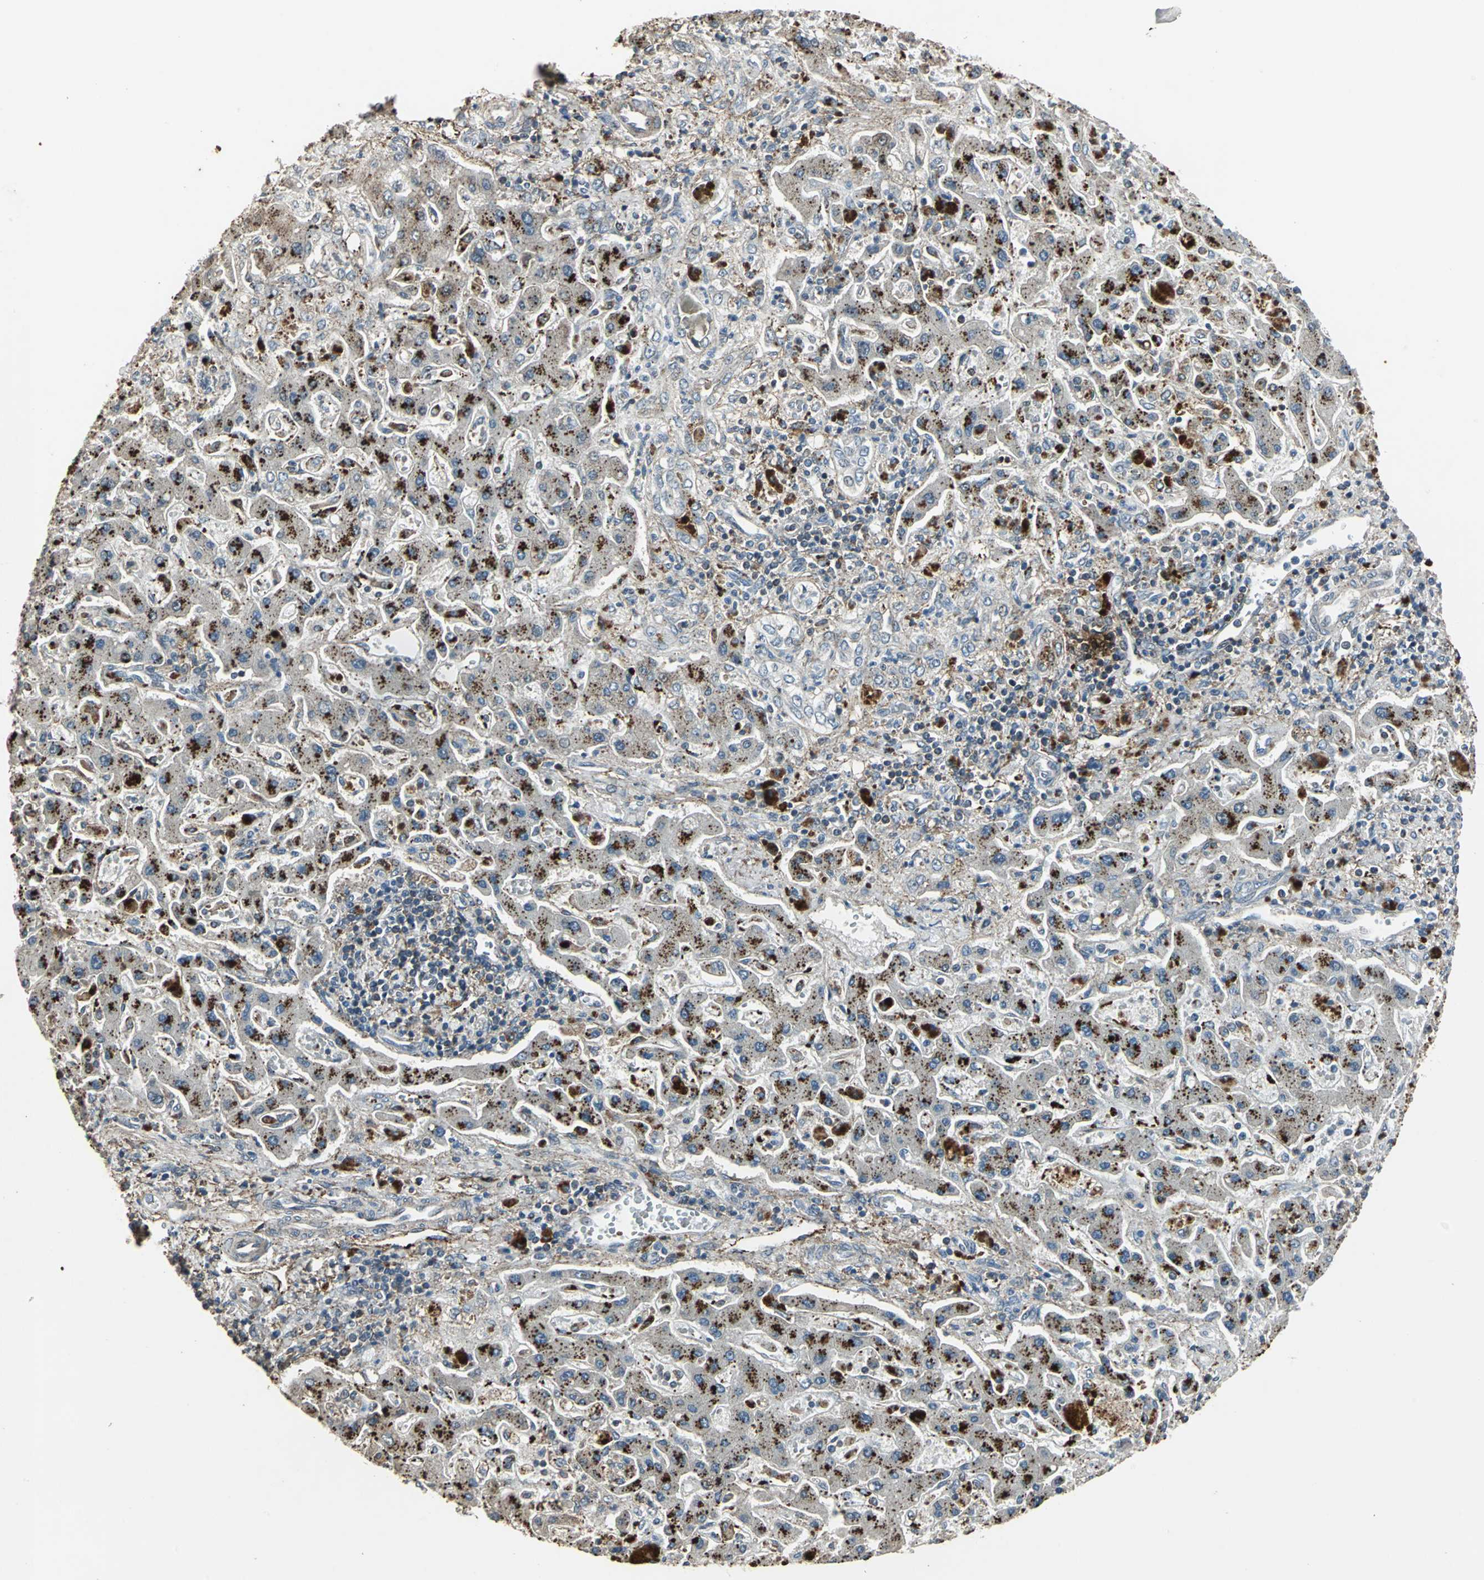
{"staining": {"intensity": "moderate", "quantity": ">75%", "location": "cytoplasmic/membranous"}, "tissue": "liver cancer", "cell_type": "Tumor cells", "image_type": "cancer", "snomed": [{"axis": "morphology", "description": "Cholangiocarcinoma"}, {"axis": "topography", "description": "Liver"}], "caption": "Immunohistochemistry (DAB) staining of human liver cancer exhibits moderate cytoplasmic/membranous protein positivity in approximately >75% of tumor cells.", "gene": "DNAJB4", "patient": {"sex": "male", "age": 50}}